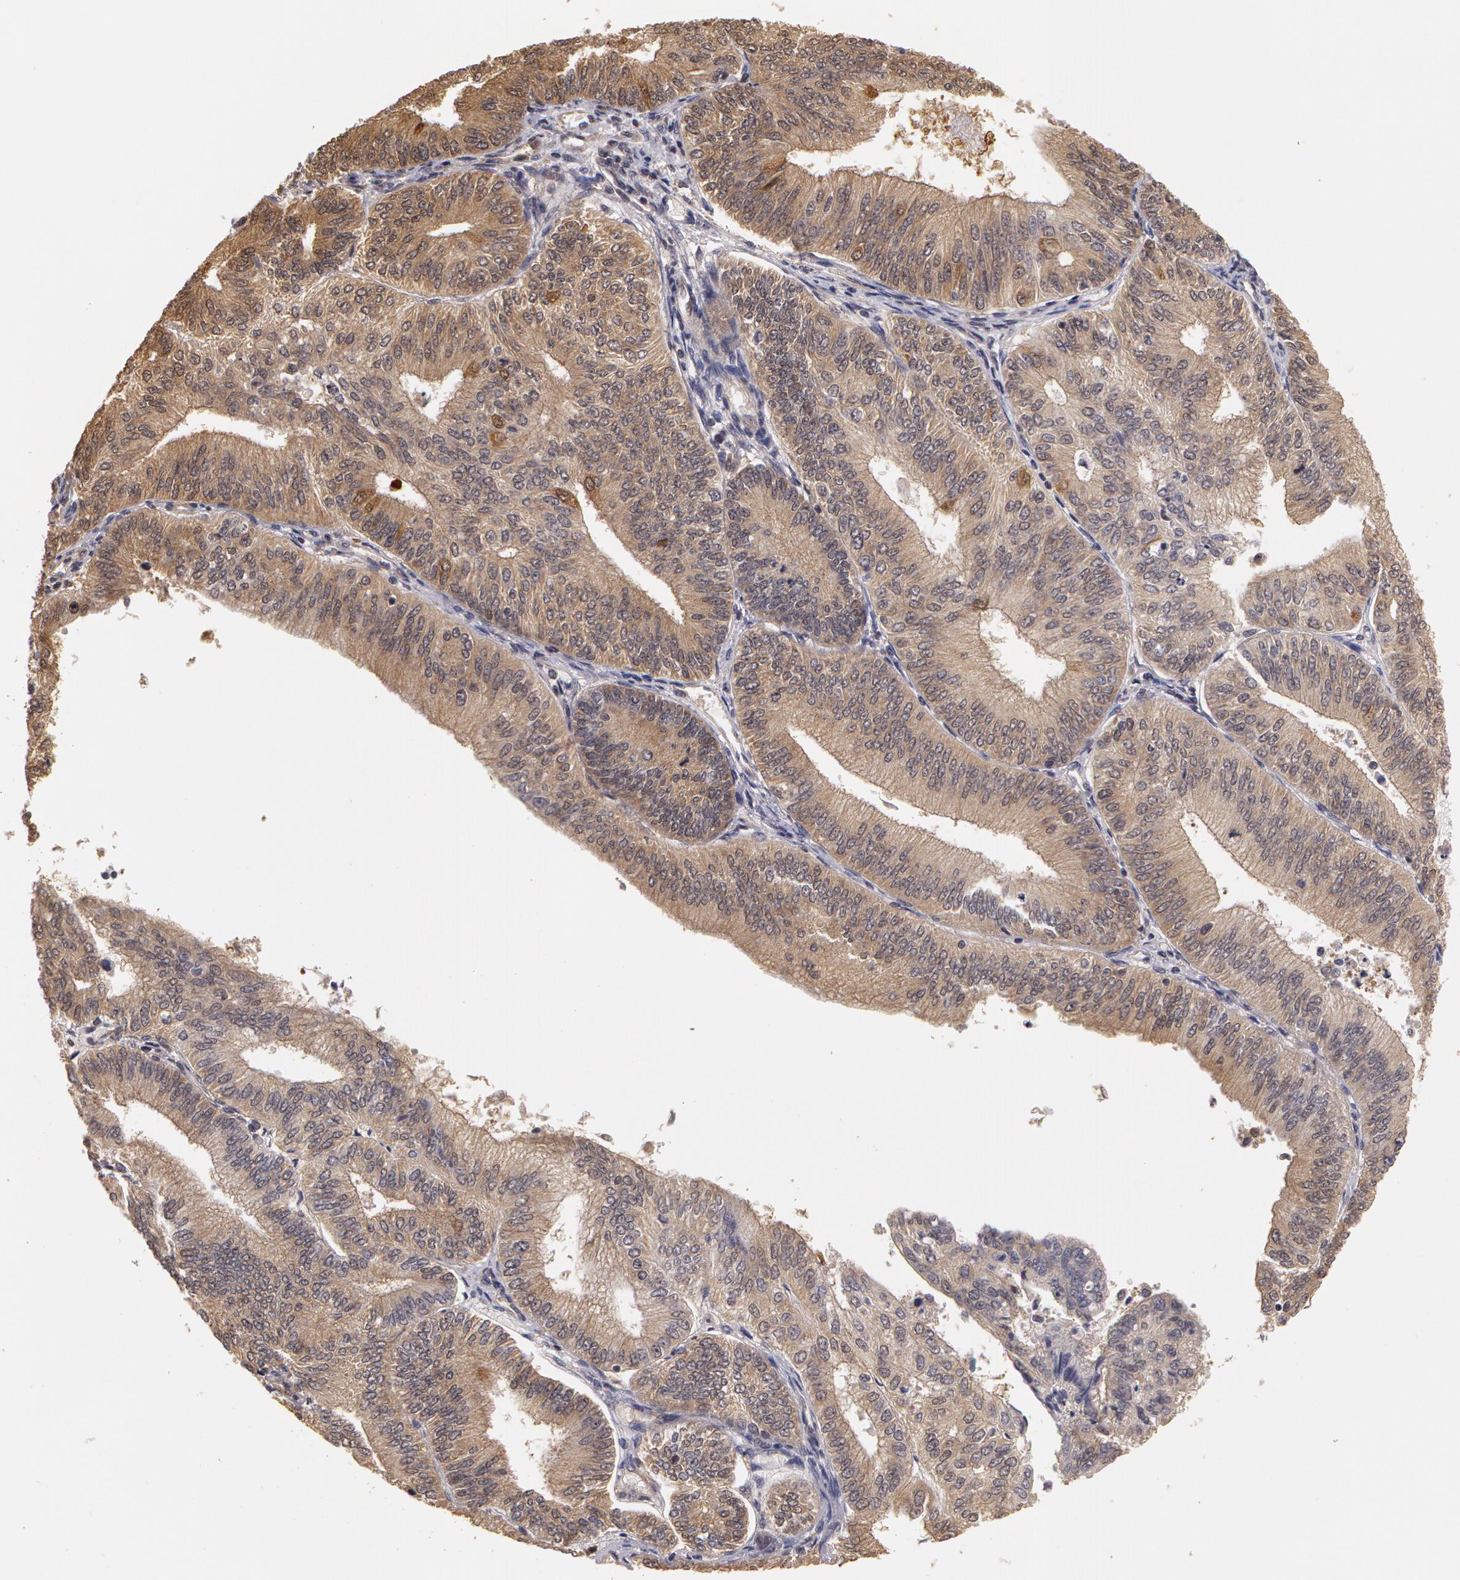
{"staining": {"intensity": "weak", "quantity": ">75%", "location": "cytoplasmic/membranous"}, "tissue": "endometrial cancer", "cell_type": "Tumor cells", "image_type": "cancer", "snomed": [{"axis": "morphology", "description": "Adenocarcinoma, NOS"}, {"axis": "topography", "description": "Endometrium"}], "caption": "Immunohistochemical staining of adenocarcinoma (endometrial) shows weak cytoplasmic/membranous protein staining in about >75% of tumor cells.", "gene": "AHSA1", "patient": {"sex": "female", "age": 55}}